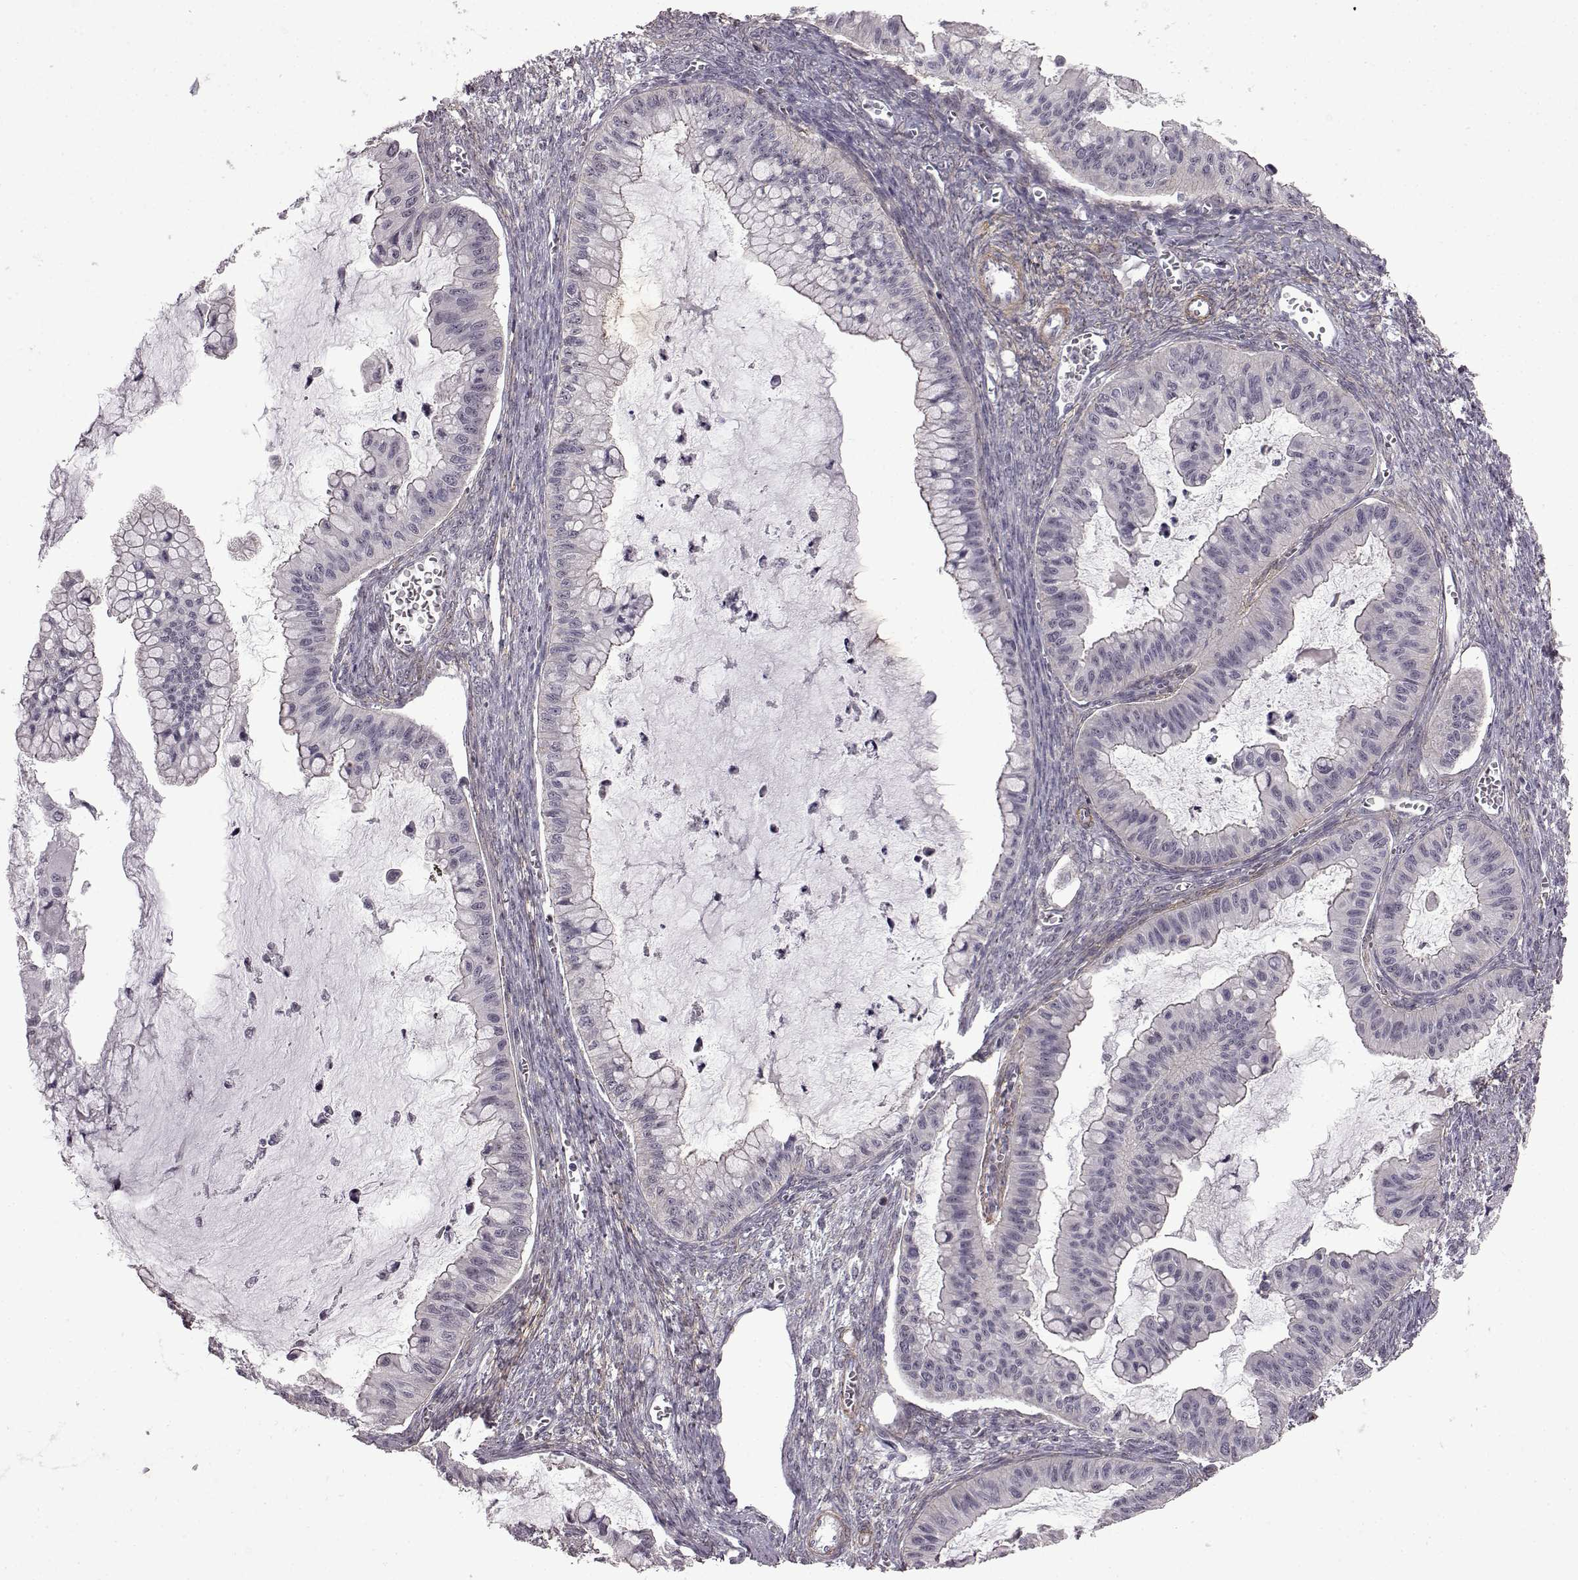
{"staining": {"intensity": "negative", "quantity": "none", "location": "none"}, "tissue": "ovarian cancer", "cell_type": "Tumor cells", "image_type": "cancer", "snomed": [{"axis": "morphology", "description": "Cystadenocarcinoma, mucinous, NOS"}, {"axis": "topography", "description": "Ovary"}], "caption": "Immunohistochemistry of human ovarian mucinous cystadenocarcinoma reveals no positivity in tumor cells.", "gene": "SYNPO2", "patient": {"sex": "female", "age": 72}}